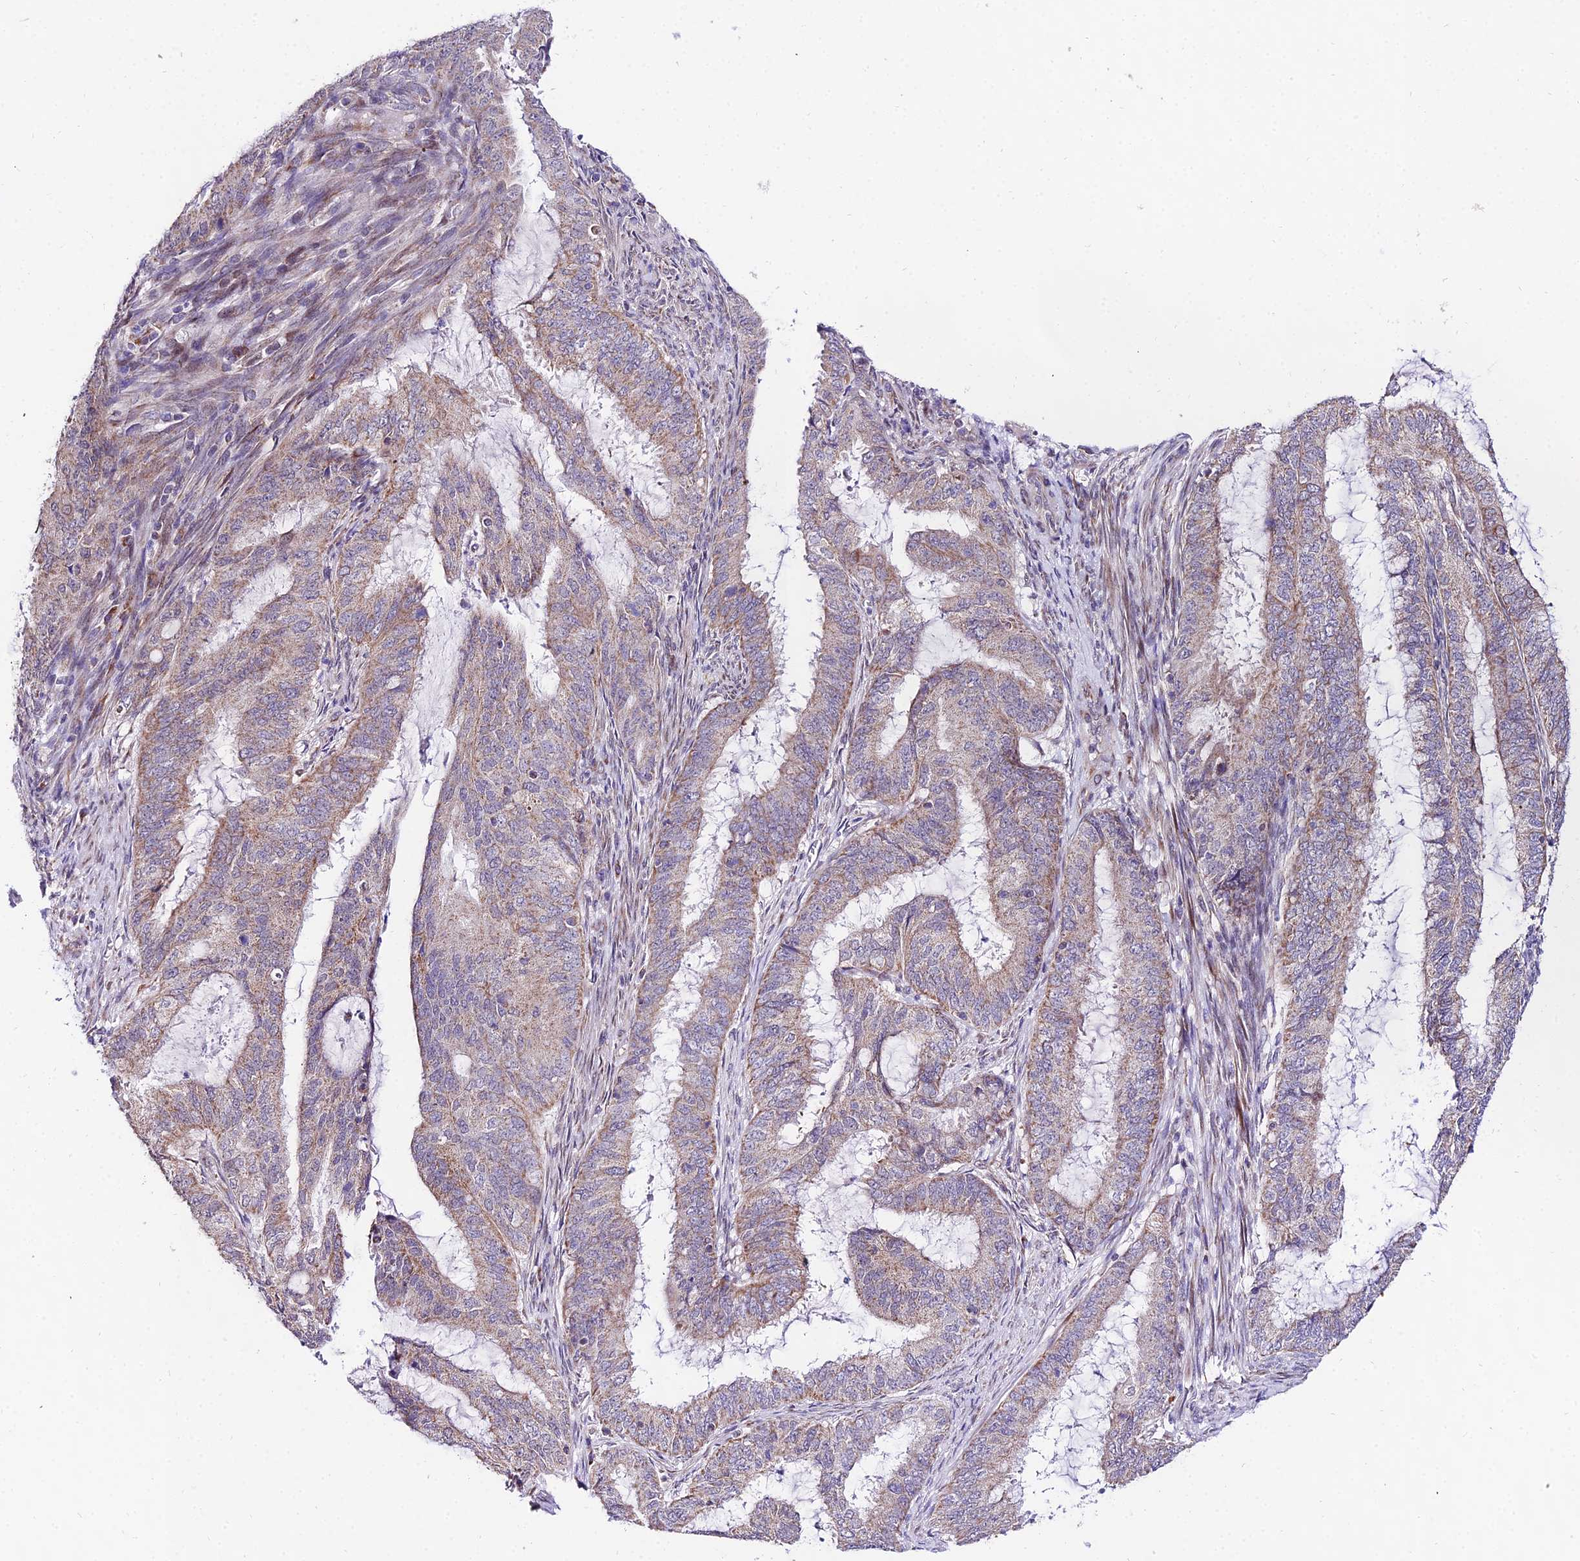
{"staining": {"intensity": "weak", "quantity": ">75%", "location": "cytoplasmic/membranous"}, "tissue": "endometrial cancer", "cell_type": "Tumor cells", "image_type": "cancer", "snomed": [{"axis": "morphology", "description": "Adenocarcinoma, NOS"}, {"axis": "topography", "description": "Endometrium"}], "caption": "Human endometrial adenocarcinoma stained for a protein (brown) shows weak cytoplasmic/membranous positive expression in about >75% of tumor cells.", "gene": "ATP5PB", "patient": {"sex": "female", "age": 51}}